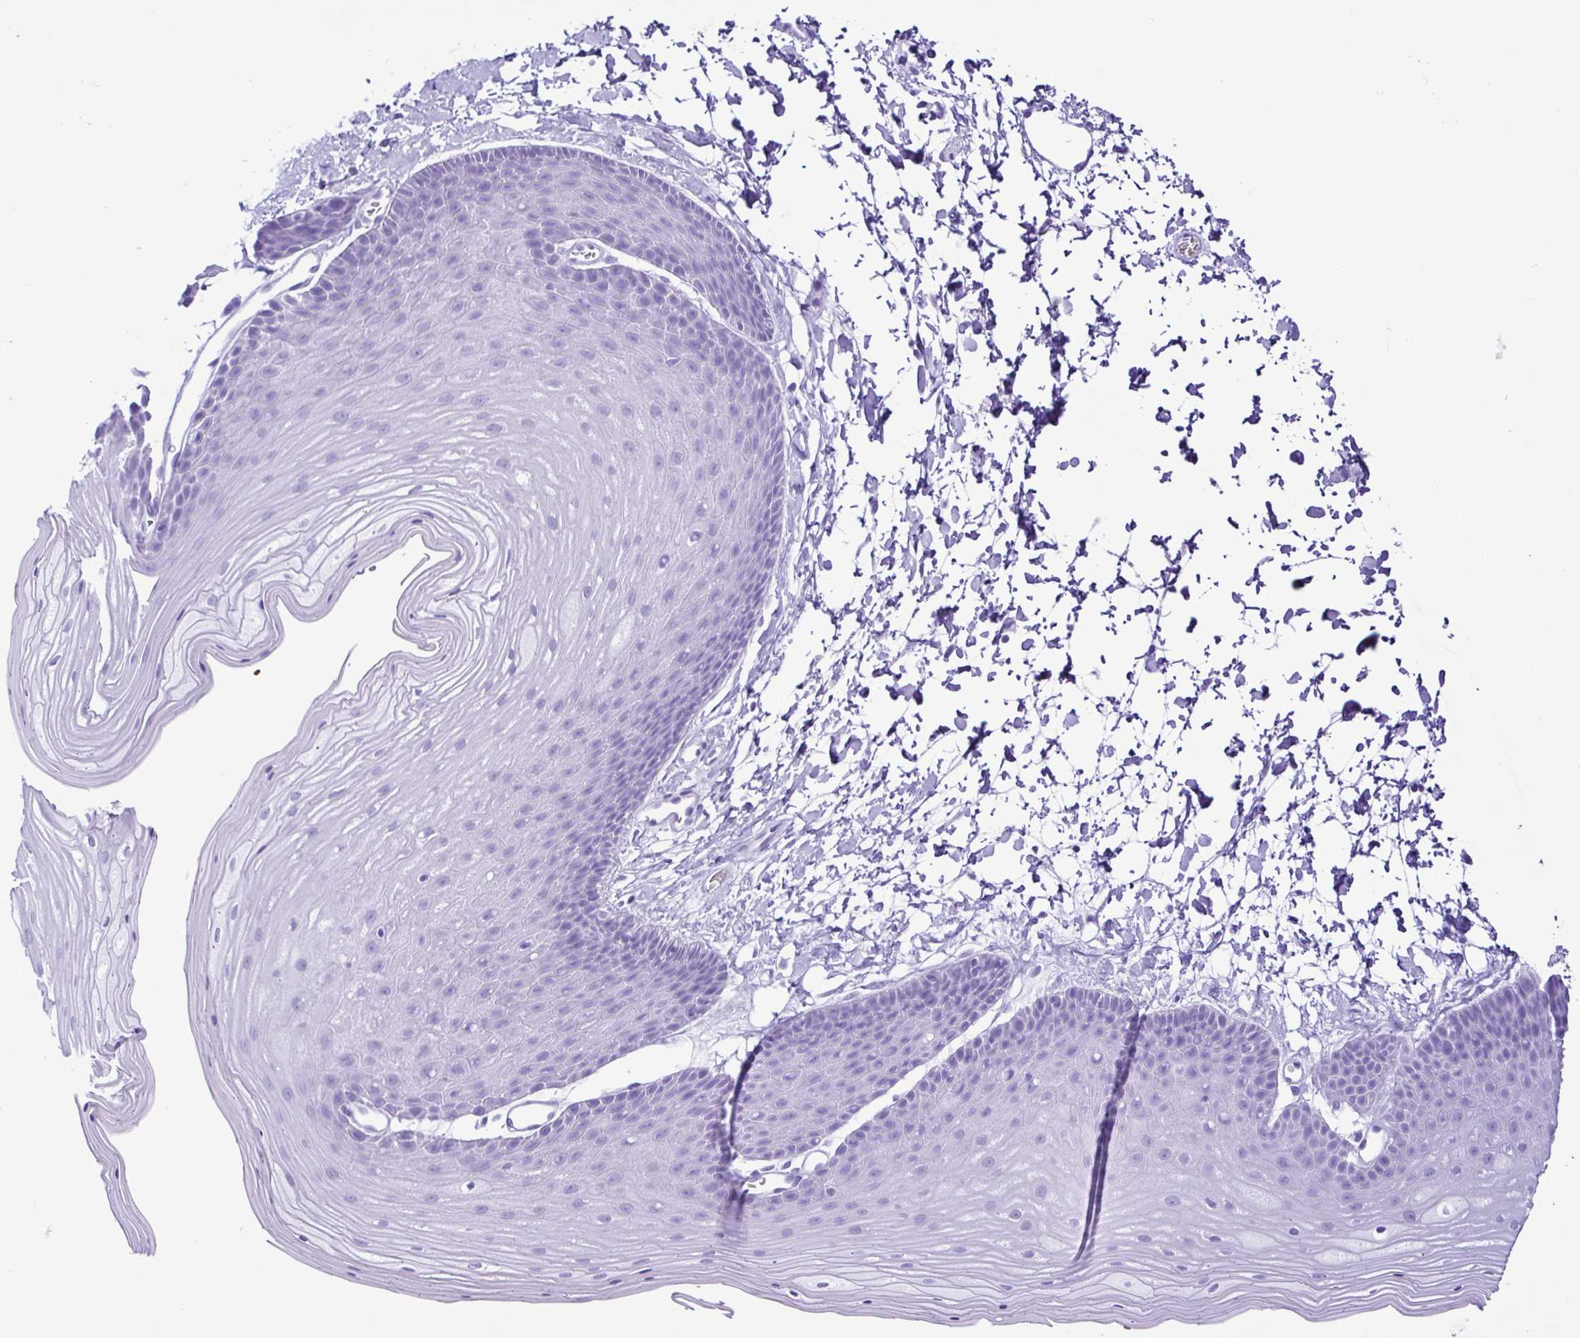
{"staining": {"intensity": "negative", "quantity": "none", "location": "none"}, "tissue": "skin", "cell_type": "Epidermal cells", "image_type": "normal", "snomed": [{"axis": "morphology", "description": "Normal tissue, NOS"}, {"axis": "topography", "description": "Anal"}], "caption": "Skin was stained to show a protein in brown. There is no significant expression in epidermal cells. Brightfield microscopy of immunohistochemistry stained with DAB (3,3'-diaminobenzidine) (brown) and hematoxylin (blue), captured at high magnification.", "gene": "SYT1", "patient": {"sex": "male", "age": 53}}